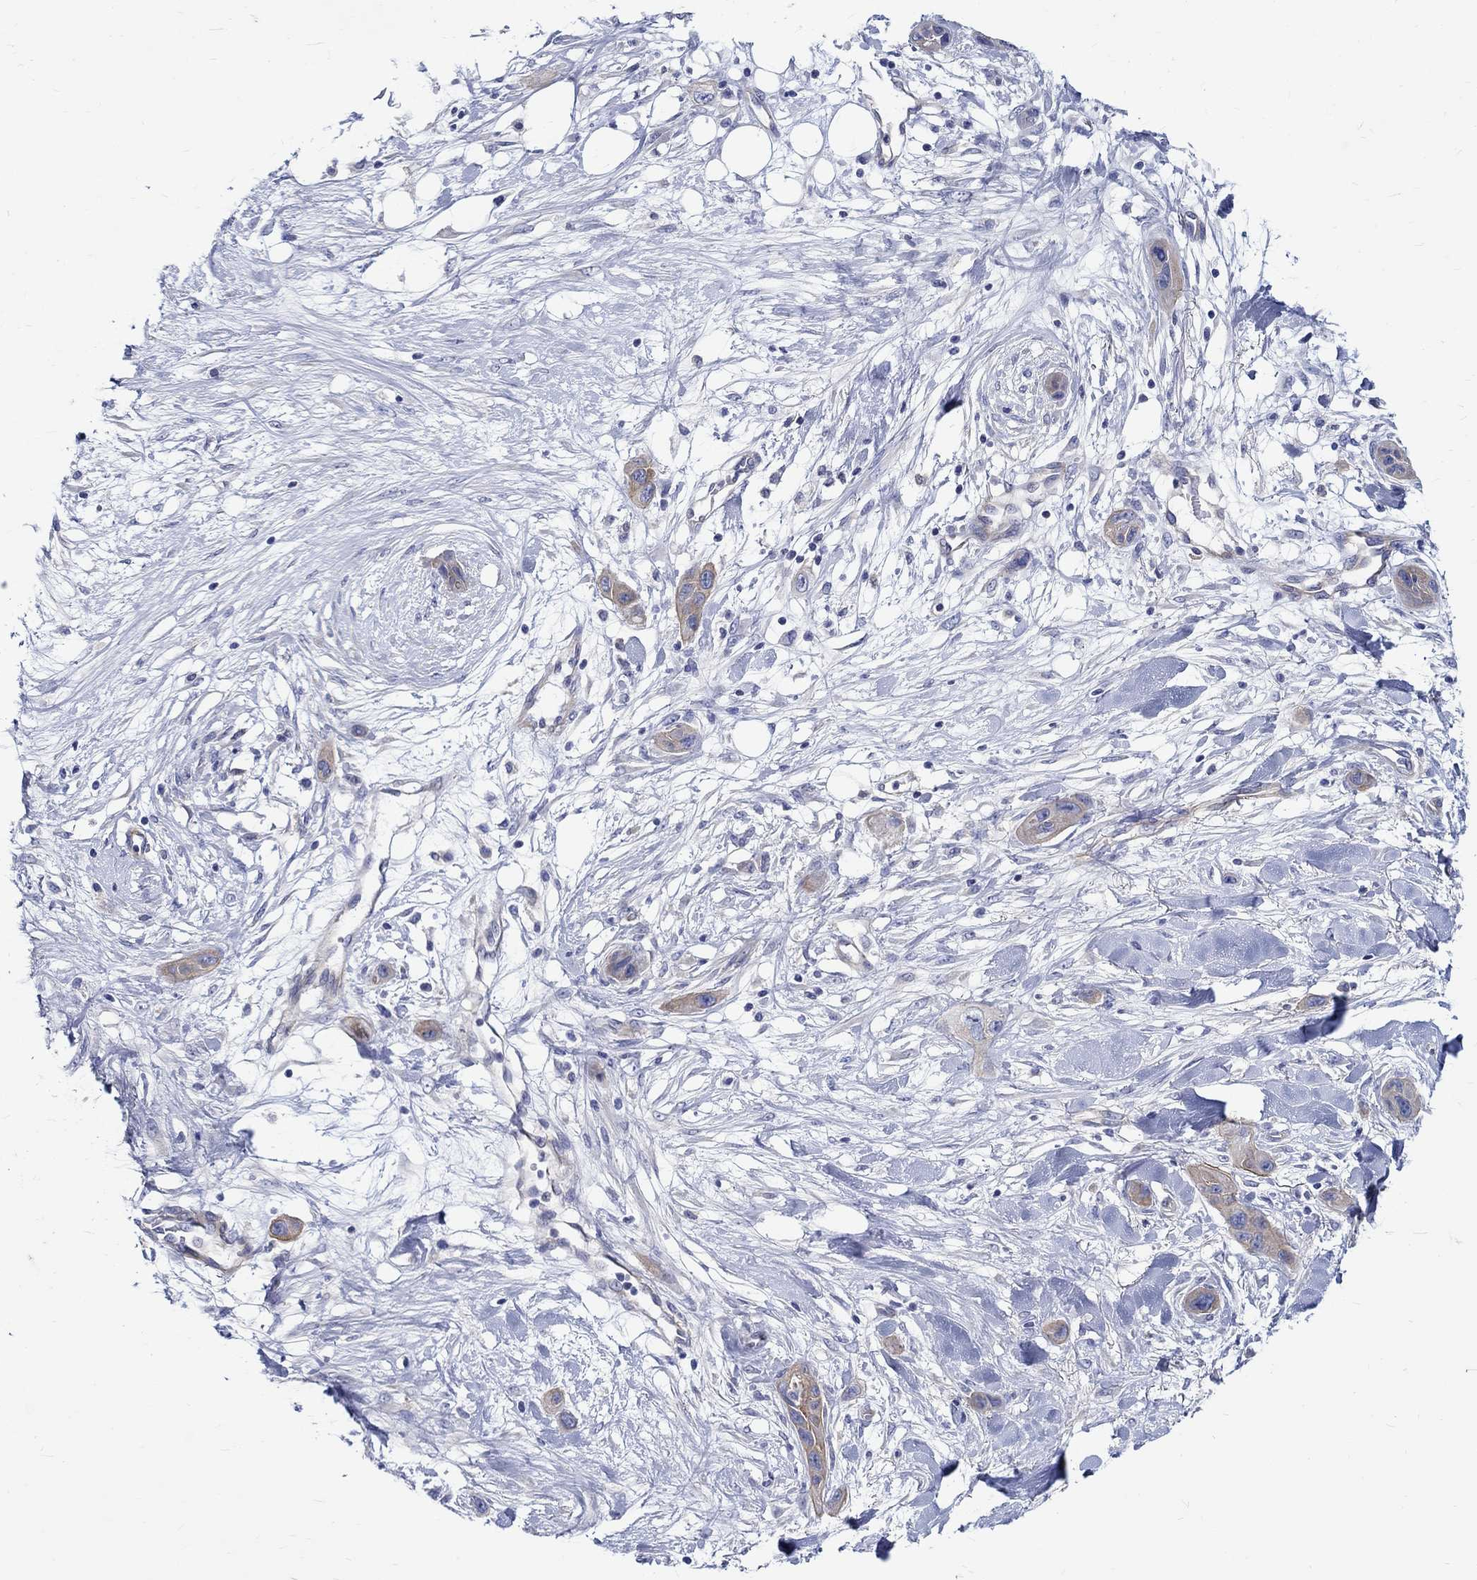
{"staining": {"intensity": "moderate", "quantity": "25%-75%", "location": "cytoplasmic/membranous"}, "tissue": "skin cancer", "cell_type": "Tumor cells", "image_type": "cancer", "snomed": [{"axis": "morphology", "description": "Squamous cell carcinoma, NOS"}, {"axis": "topography", "description": "Skin"}], "caption": "Immunohistochemical staining of skin cancer demonstrates medium levels of moderate cytoplasmic/membranous protein staining in about 25%-75% of tumor cells.", "gene": "SH2D7", "patient": {"sex": "male", "age": 79}}